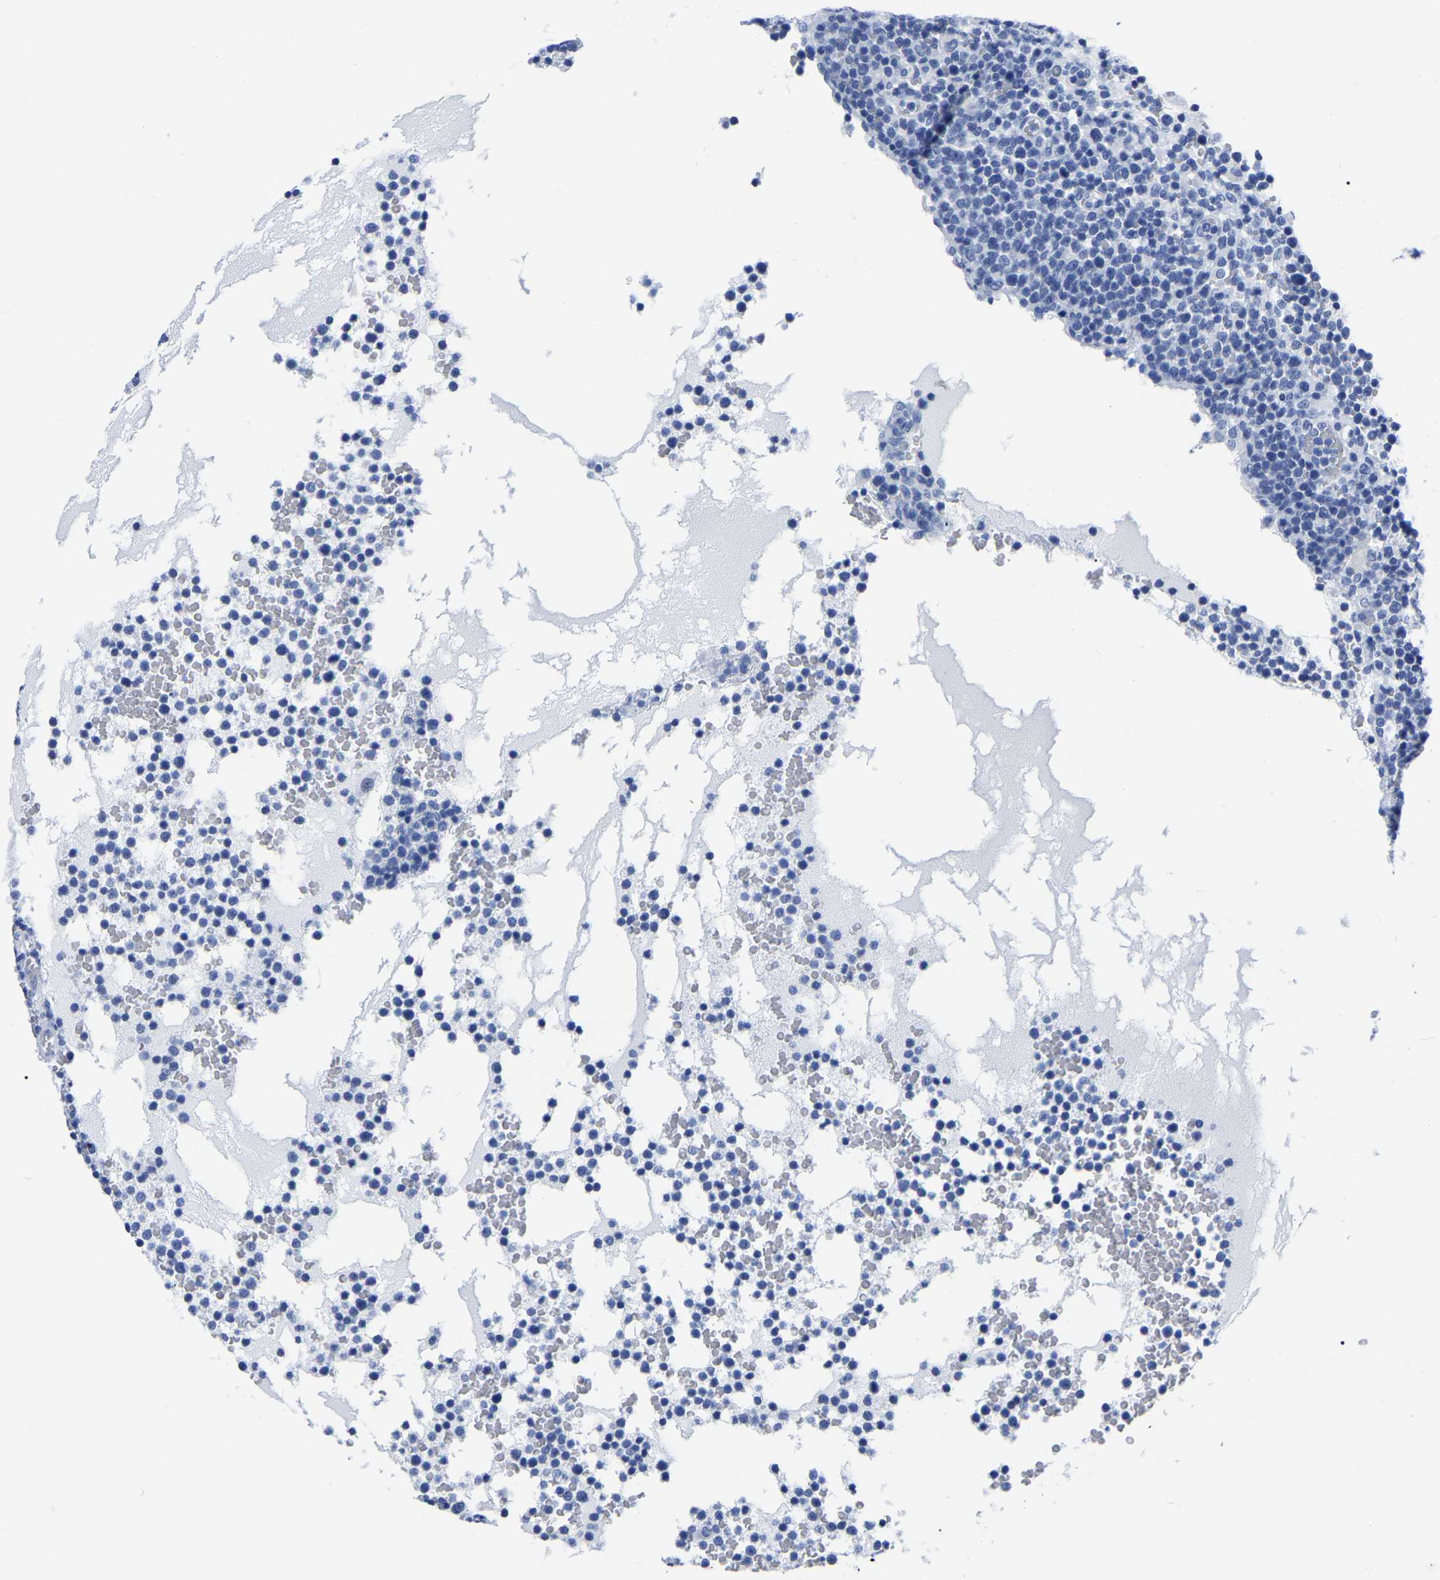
{"staining": {"intensity": "negative", "quantity": "none", "location": "none"}, "tissue": "lymphoma", "cell_type": "Tumor cells", "image_type": "cancer", "snomed": [{"axis": "morphology", "description": "Malignant lymphoma, non-Hodgkin's type, High grade"}, {"axis": "topography", "description": "Lymph node"}], "caption": "An immunohistochemistry histopathology image of lymphoma is shown. There is no staining in tumor cells of lymphoma.", "gene": "IMPG2", "patient": {"sex": "male", "age": 61}}